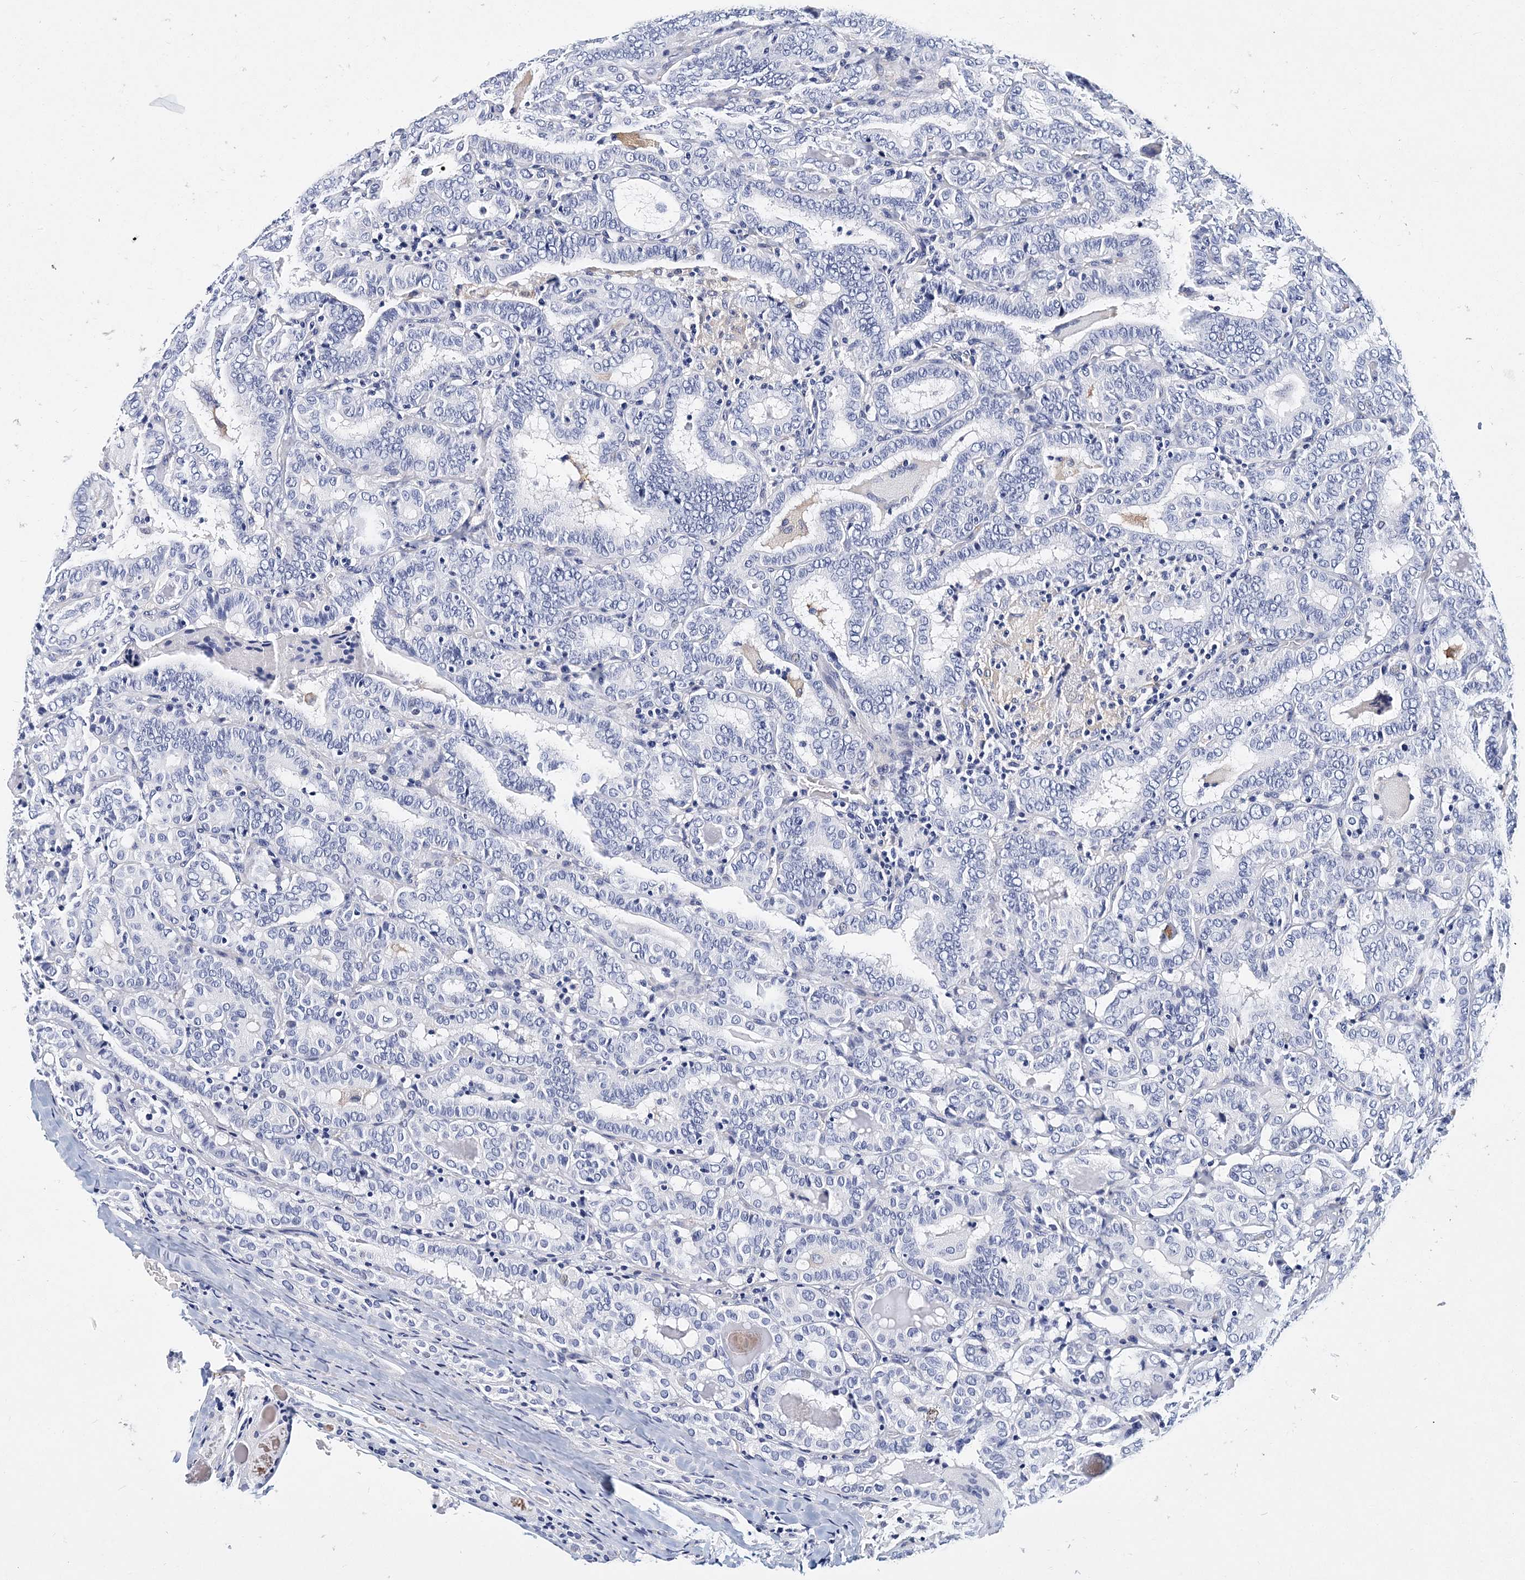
{"staining": {"intensity": "negative", "quantity": "none", "location": "none"}, "tissue": "thyroid cancer", "cell_type": "Tumor cells", "image_type": "cancer", "snomed": [{"axis": "morphology", "description": "Papillary adenocarcinoma, NOS"}, {"axis": "topography", "description": "Thyroid gland"}], "caption": "This is a histopathology image of IHC staining of papillary adenocarcinoma (thyroid), which shows no staining in tumor cells.", "gene": "ITGA2B", "patient": {"sex": "female", "age": 72}}